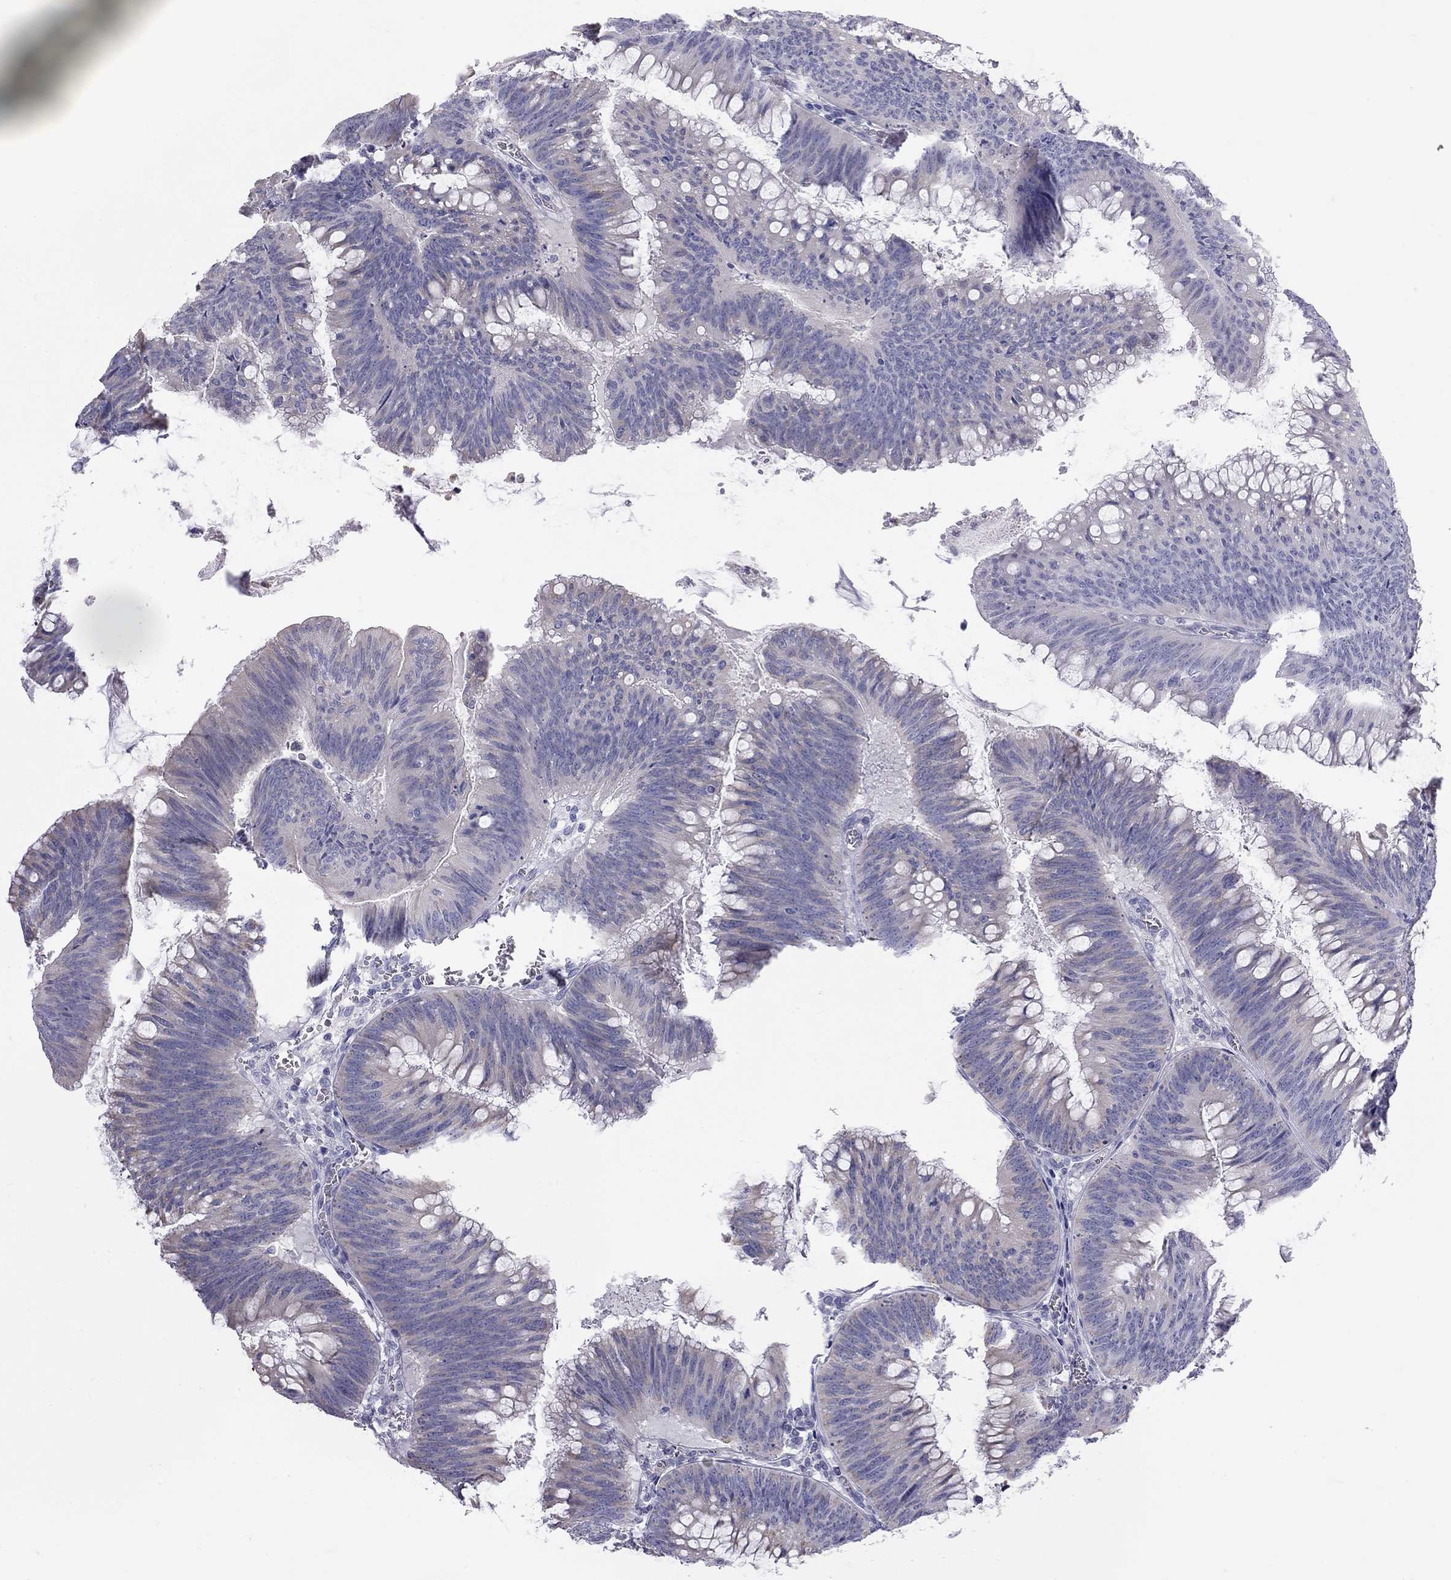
{"staining": {"intensity": "negative", "quantity": "none", "location": "none"}, "tissue": "colorectal cancer", "cell_type": "Tumor cells", "image_type": "cancer", "snomed": [{"axis": "morphology", "description": "Adenocarcinoma, NOS"}, {"axis": "topography", "description": "Rectum"}], "caption": "A photomicrograph of human colorectal cancer is negative for staining in tumor cells.", "gene": "TDRD6", "patient": {"sex": "female", "age": 72}}